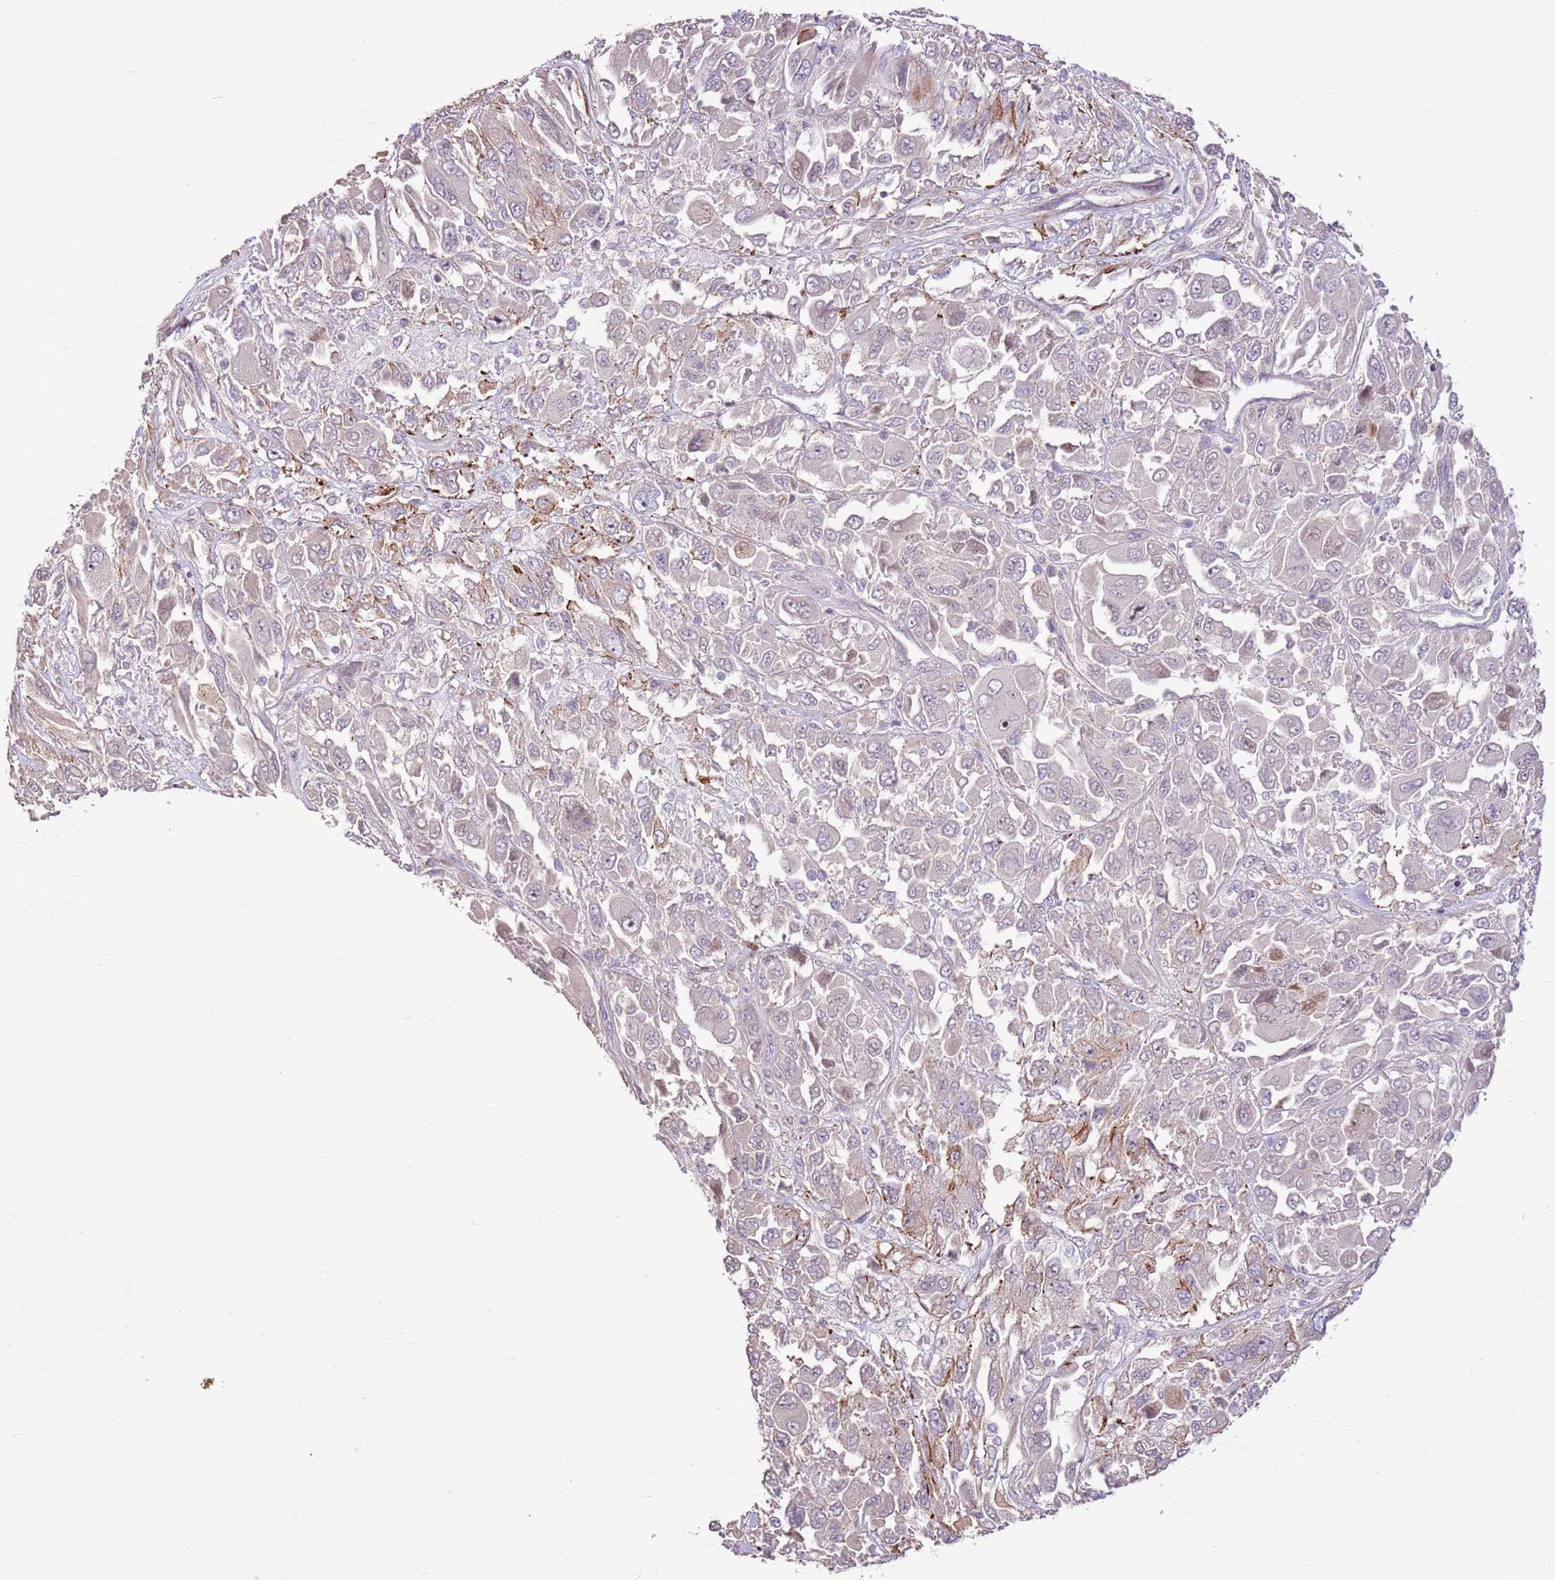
{"staining": {"intensity": "negative", "quantity": "none", "location": "none"}, "tissue": "melanoma", "cell_type": "Tumor cells", "image_type": "cancer", "snomed": [{"axis": "morphology", "description": "Malignant melanoma, NOS"}, {"axis": "topography", "description": "Skin"}], "caption": "High power microscopy micrograph of an immunohistochemistry (IHC) histopathology image of malignant melanoma, revealing no significant positivity in tumor cells.", "gene": "LGI4", "patient": {"sex": "female", "age": 91}}